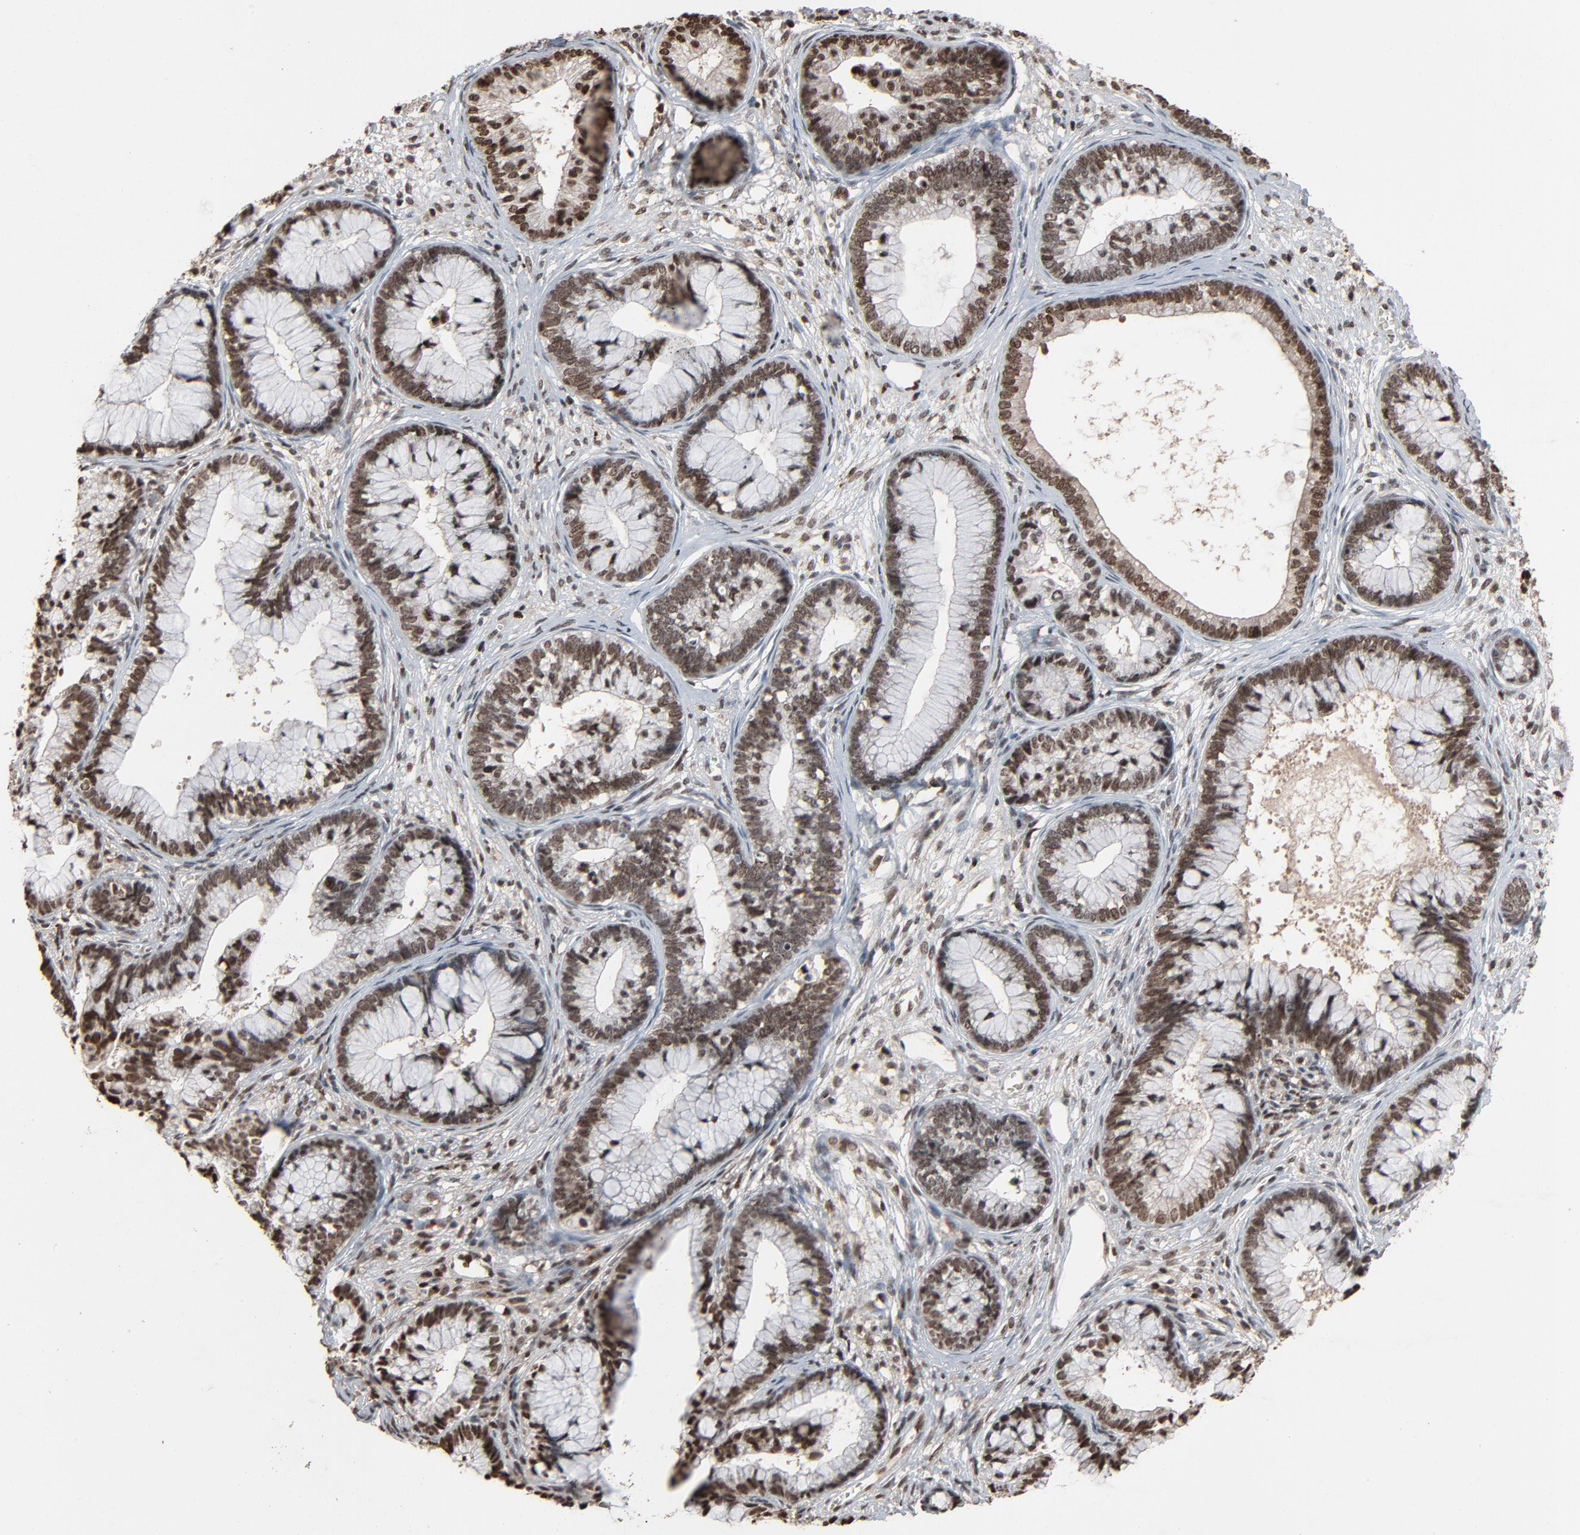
{"staining": {"intensity": "moderate", "quantity": ">75%", "location": "nuclear"}, "tissue": "cervical cancer", "cell_type": "Tumor cells", "image_type": "cancer", "snomed": [{"axis": "morphology", "description": "Adenocarcinoma, NOS"}, {"axis": "topography", "description": "Cervix"}], "caption": "Adenocarcinoma (cervical) was stained to show a protein in brown. There is medium levels of moderate nuclear staining in approximately >75% of tumor cells.", "gene": "RPS6KA3", "patient": {"sex": "female", "age": 44}}